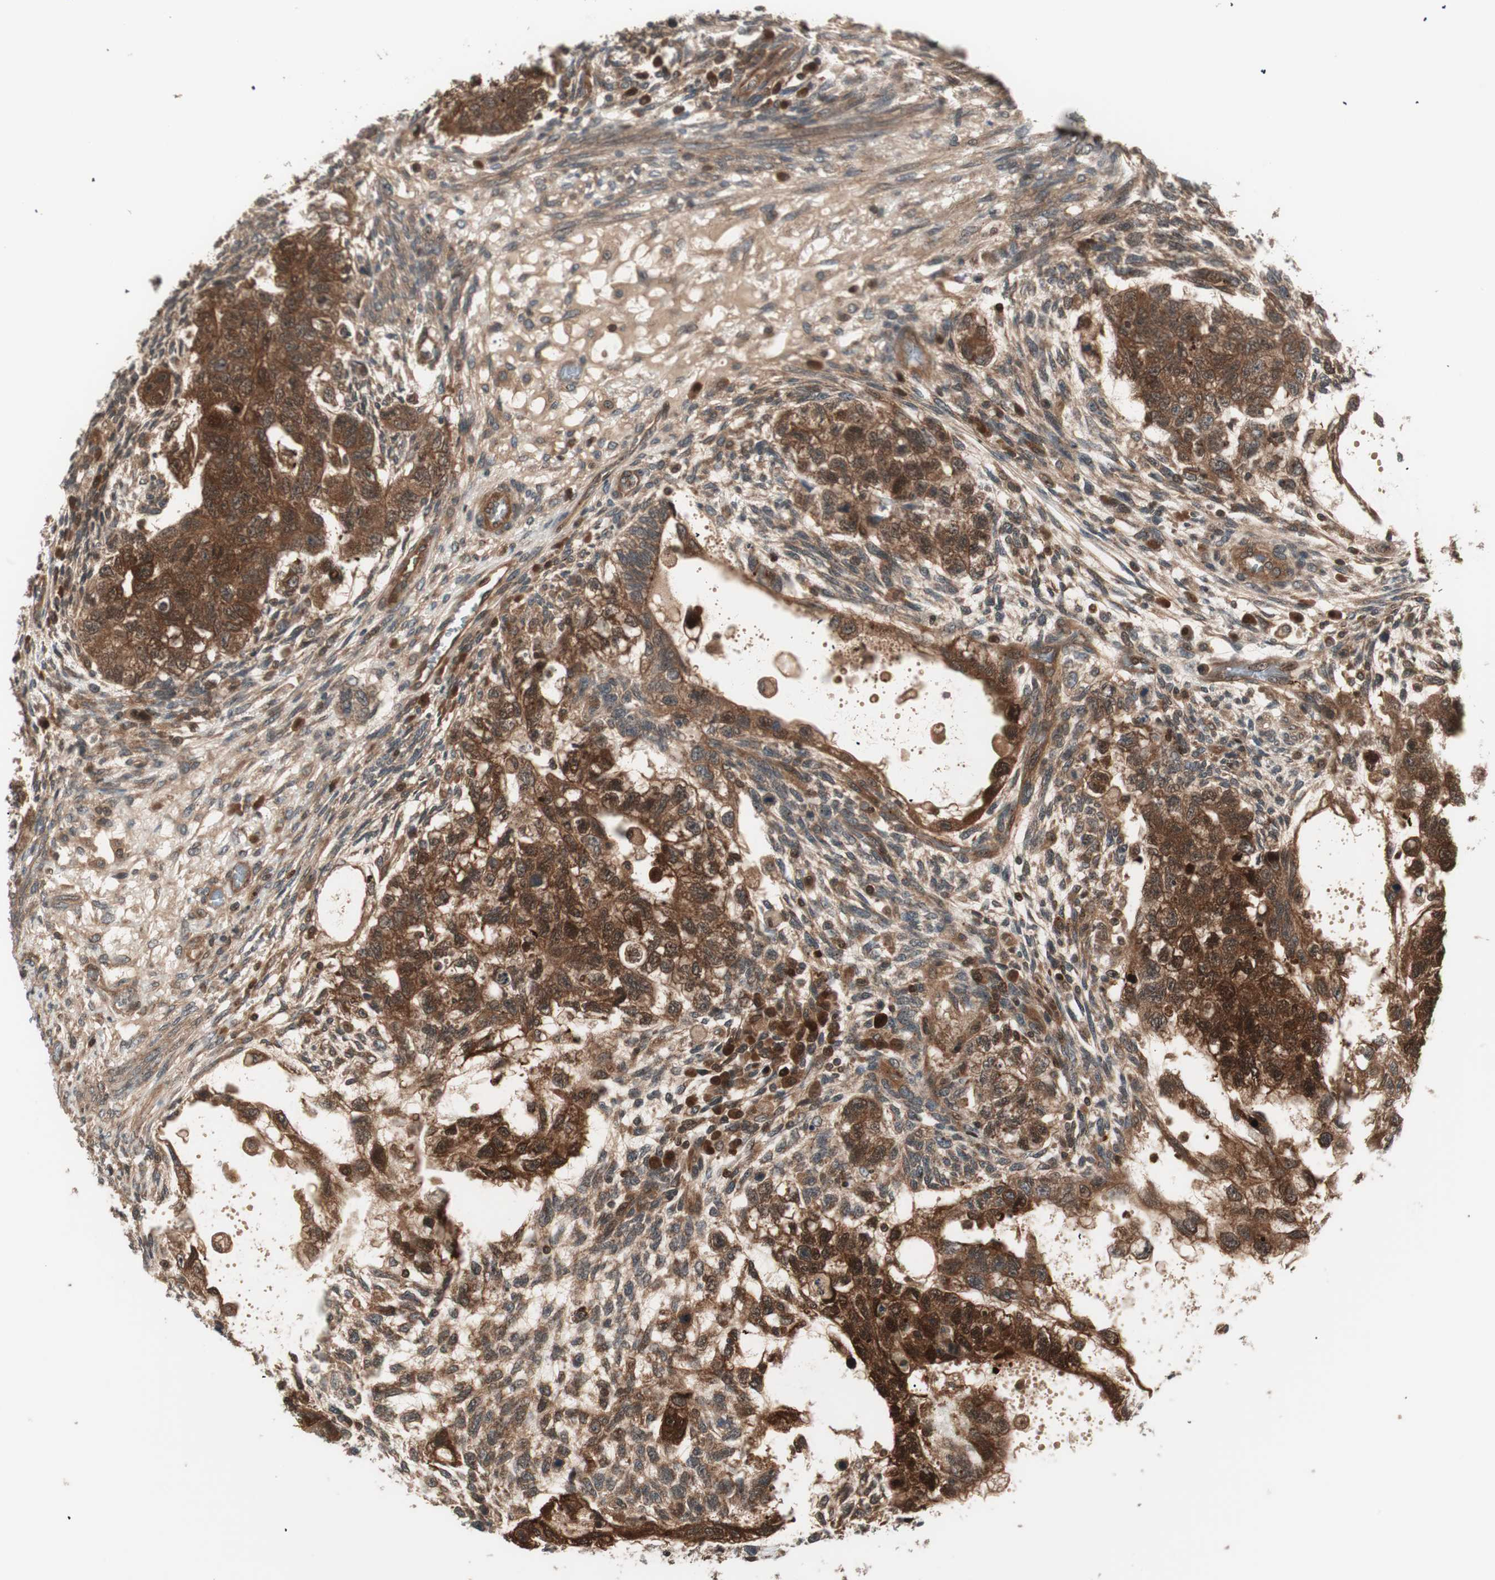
{"staining": {"intensity": "strong", "quantity": ">75%", "location": "cytoplasmic/membranous"}, "tissue": "testis cancer", "cell_type": "Tumor cells", "image_type": "cancer", "snomed": [{"axis": "morphology", "description": "Normal tissue, NOS"}, {"axis": "morphology", "description": "Carcinoma, Embryonal, NOS"}, {"axis": "topography", "description": "Testis"}], "caption": "Tumor cells exhibit strong cytoplasmic/membranous expression in approximately >75% of cells in testis cancer (embryonal carcinoma).", "gene": "PRKG2", "patient": {"sex": "male", "age": 36}}